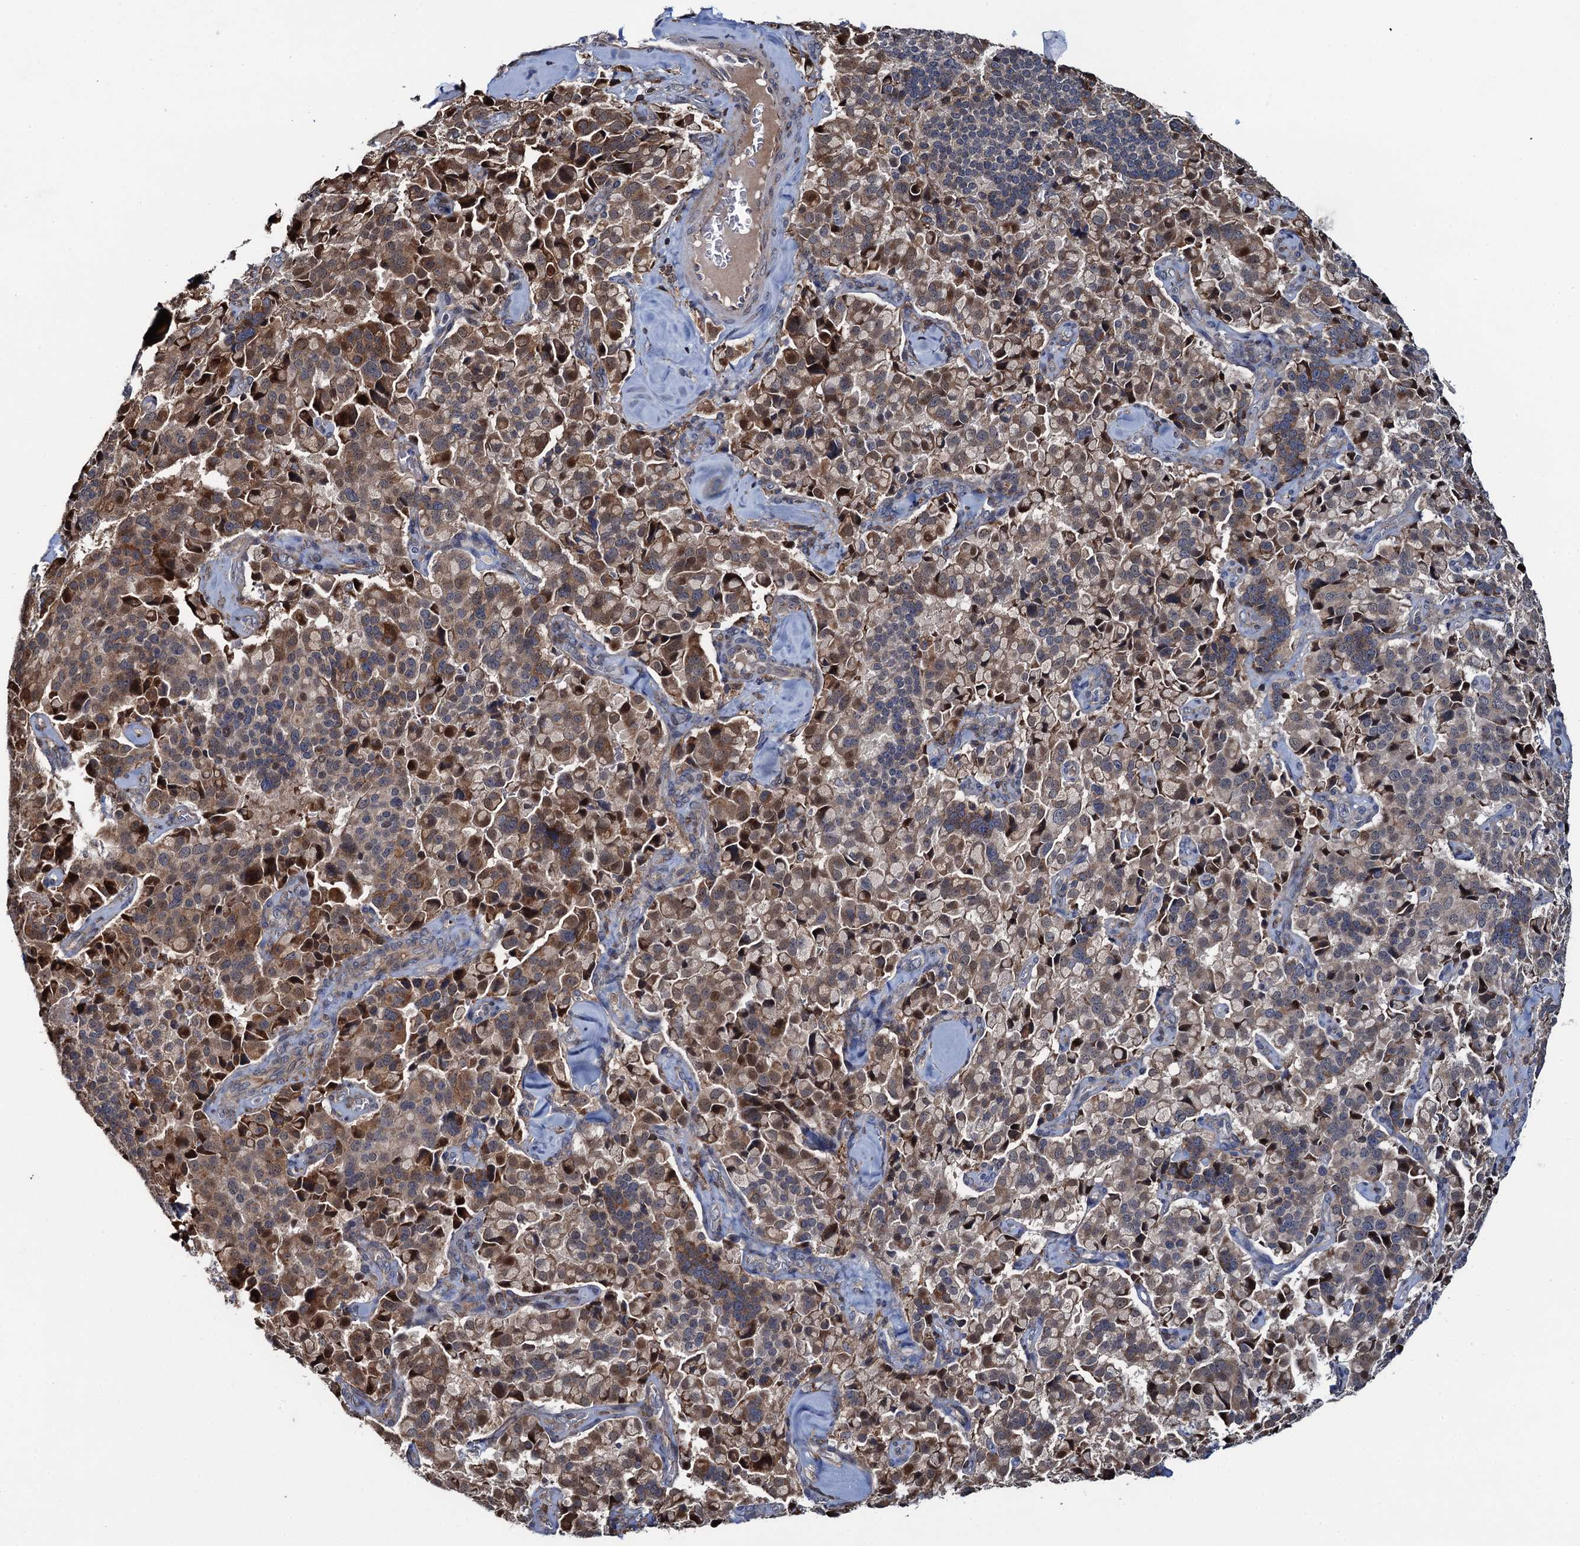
{"staining": {"intensity": "moderate", "quantity": "25%-75%", "location": "cytoplasmic/membranous,nuclear"}, "tissue": "pancreatic cancer", "cell_type": "Tumor cells", "image_type": "cancer", "snomed": [{"axis": "morphology", "description": "Adenocarcinoma, NOS"}, {"axis": "topography", "description": "Pancreas"}], "caption": "Pancreatic adenocarcinoma tissue demonstrates moderate cytoplasmic/membranous and nuclear staining in approximately 25%-75% of tumor cells, visualized by immunohistochemistry.", "gene": "CCDC102A", "patient": {"sex": "male", "age": 65}}